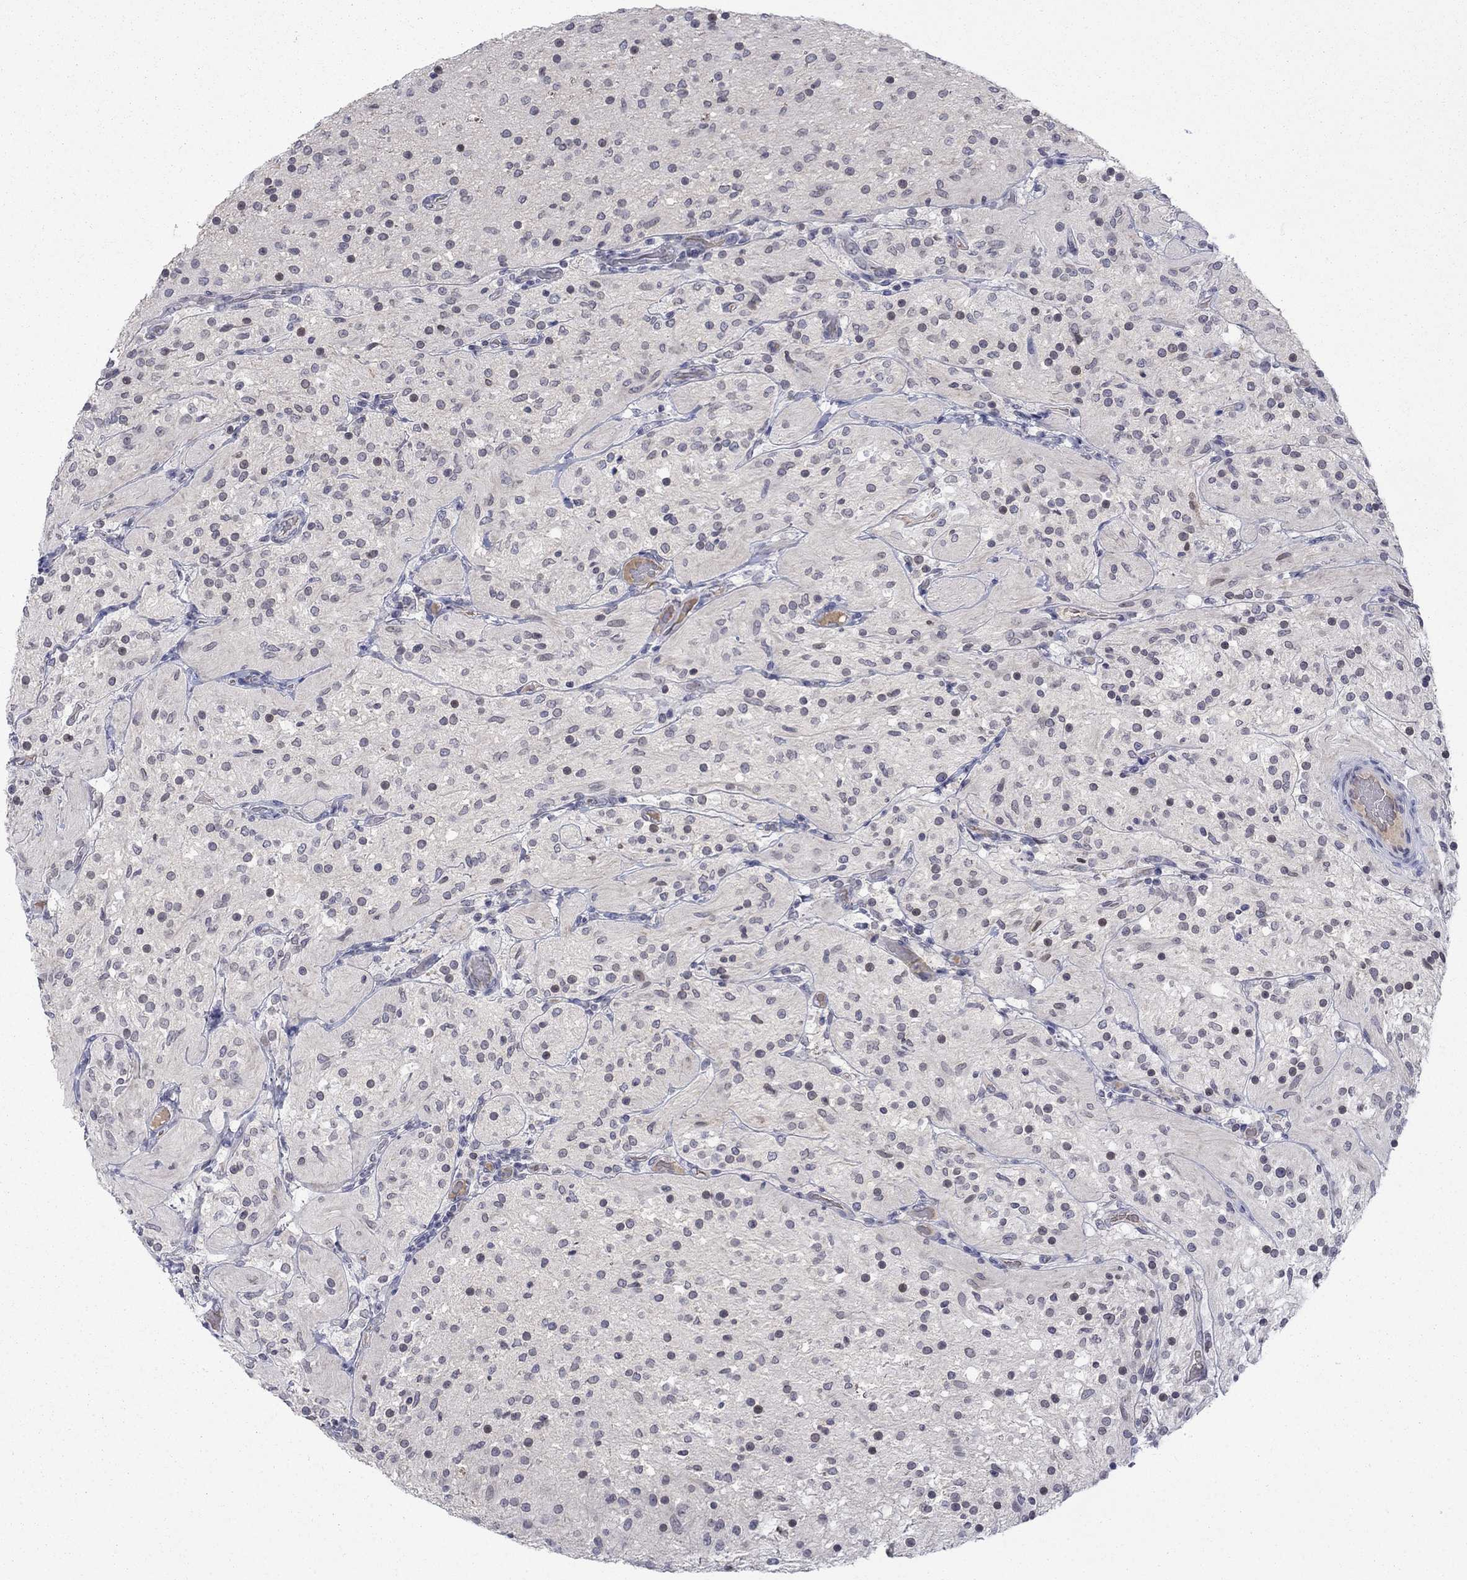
{"staining": {"intensity": "negative", "quantity": "none", "location": "none"}, "tissue": "glioma", "cell_type": "Tumor cells", "image_type": "cancer", "snomed": [{"axis": "morphology", "description": "Glioma, malignant, Low grade"}, {"axis": "topography", "description": "Brain"}], "caption": "Malignant glioma (low-grade) stained for a protein using immunohistochemistry (IHC) exhibits no expression tumor cells.", "gene": "NSMF", "patient": {"sex": "male", "age": 3}}